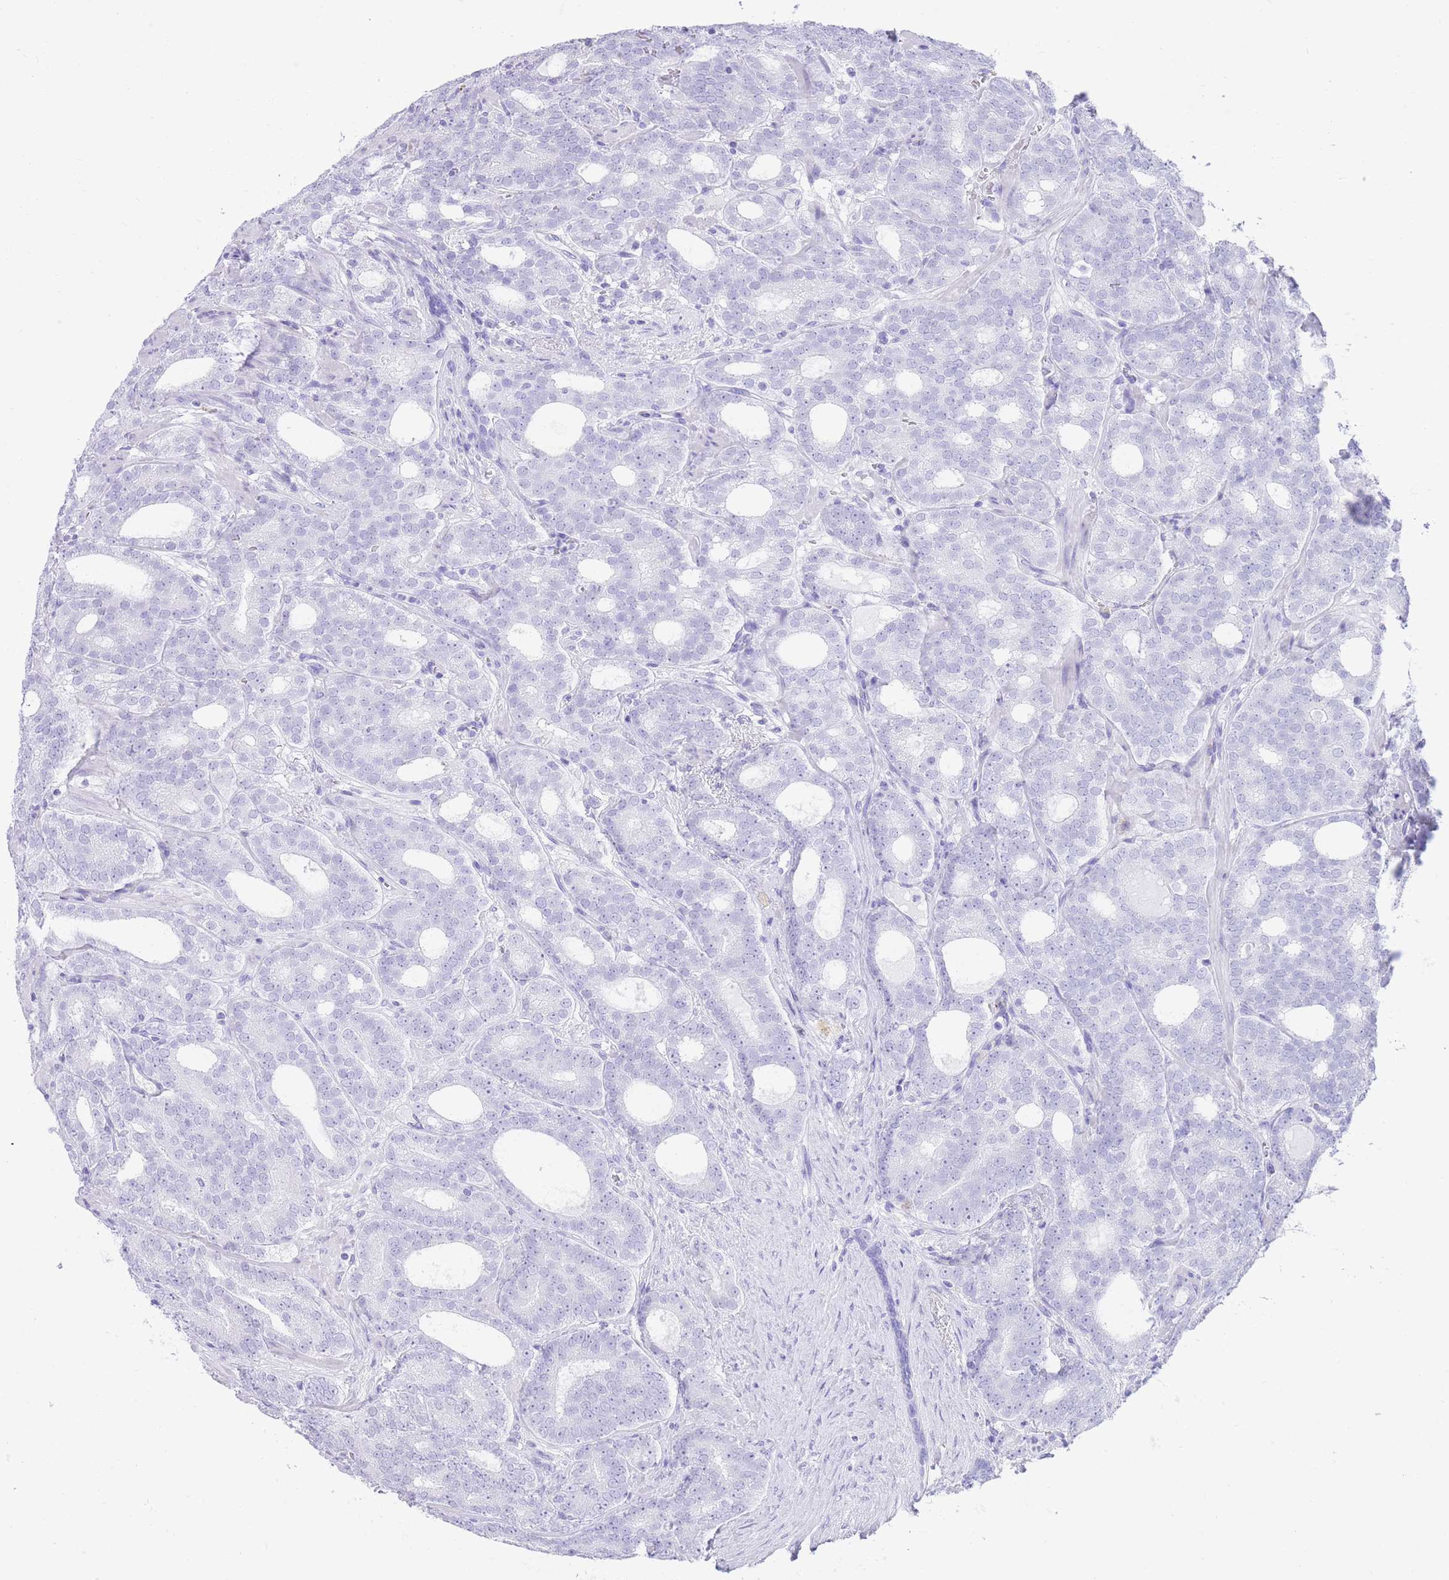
{"staining": {"intensity": "negative", "quantity": "none", "location": "none"}, "tissue": "prostate cancer", "cell_type": "Tumor cells", "image_type": "cancer", "snomed": [{"axis": "morphology", "description": "Adenocarcinoma, High grade"}, {"axis": "topography", "description": "Prostate"}], "caption": "A high-resolution micrograph shows immunohistochemistry (IHC) staining of prostate adenocarcinoma (high-grade), which reveals no significant expression in tumor cells.", "gene": "ELOA2", "patient": {"sex": "male", "age": 64}}